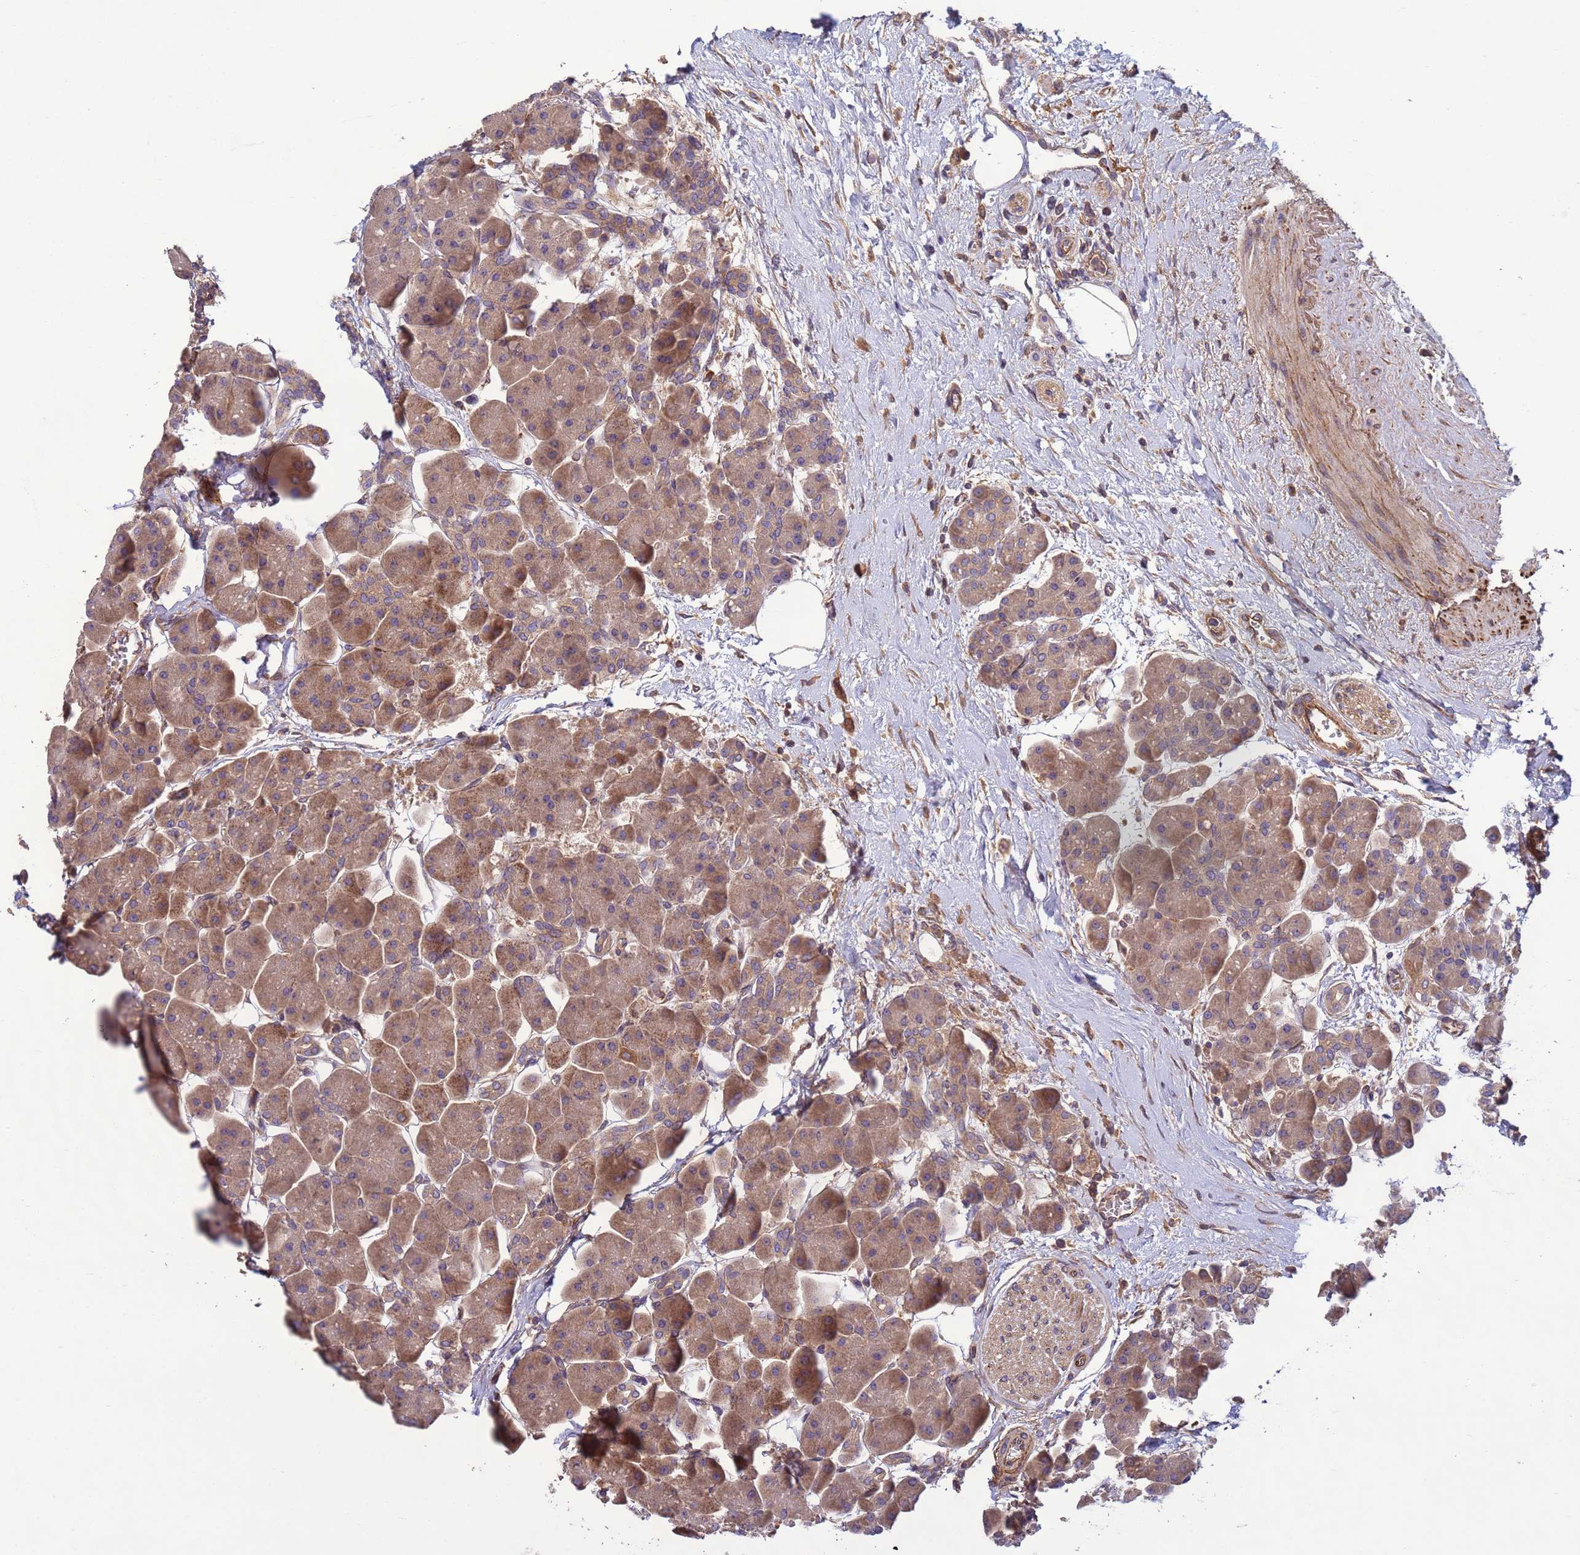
{"staining": {"intensity": "moderate", "quantity": ">75%", "location": "cytoplasmic/membranous"}, "tissue": "pancreas", "cell_type": "Exocrine glandular cells", "image_type": "normal", "snomed": [{"axis": "morphology", "description": "Normal tissue, NOS"}, {"axis": "topography", "description": "Pancreas"}], "caption": "Exocrine glandular cells reveal moderate cytoplasmic/membranous expression in about >75% of cells in normal pancreas.", "gene": "RAB10", "patient": {"sex": "male", "age": 66}}